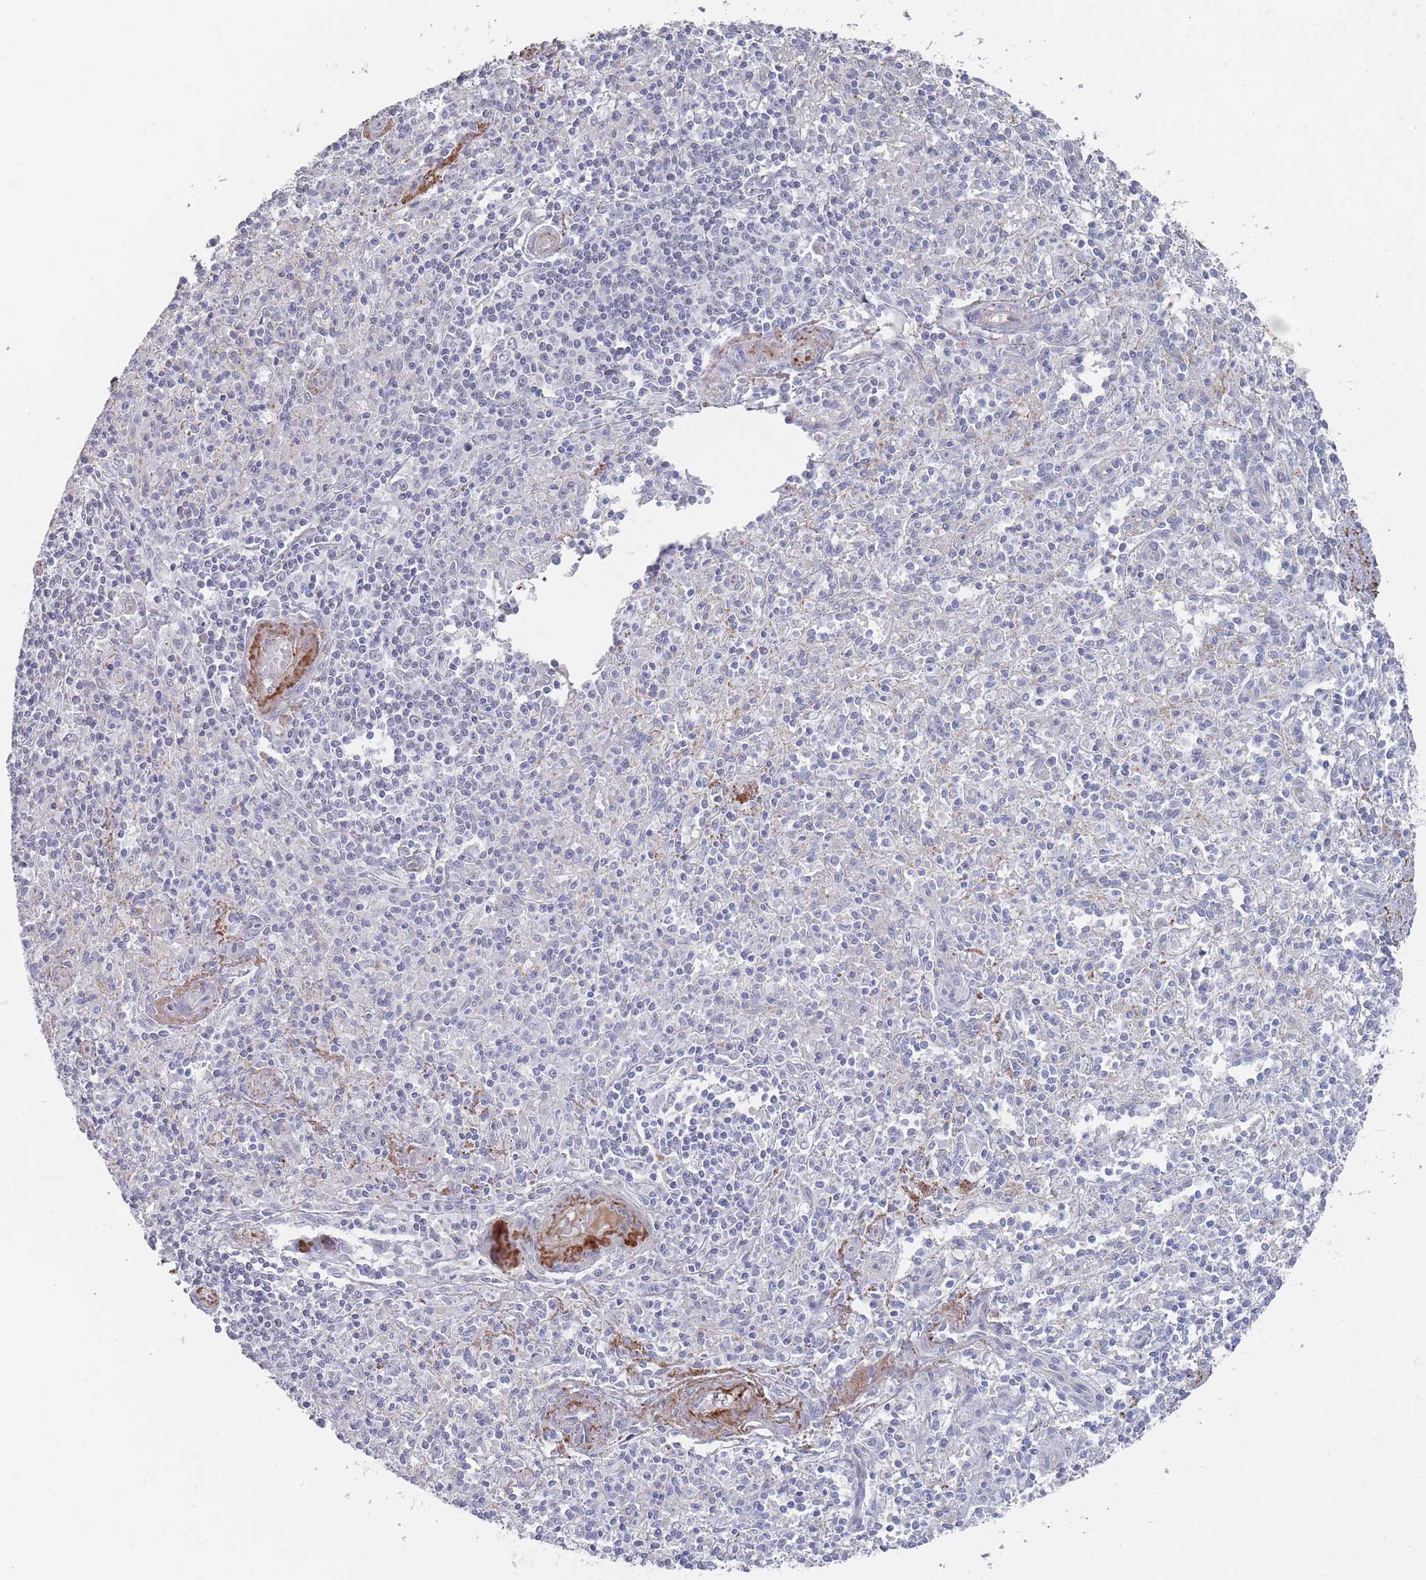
{"staining": {"intensity": "negative", "quantity": "none", "location": "none"}, "tissue": "spleen", "cell_type": "Cells in red pulp", "image_type": "normal", "snomed": [{"axis": "morphology", "description": "Normal tissue, NOS"}, {"axis": "topography", "description": "Spleen"}], "caption": "Immunohistochemical staining of unremarkable spleen reveals no significant positivity in cells in red pulp. (Brightfield microscopy of DAB IHC at high magnification).", "gene": "TRARG1", "patient": {"sex": "female", "age": 70}}